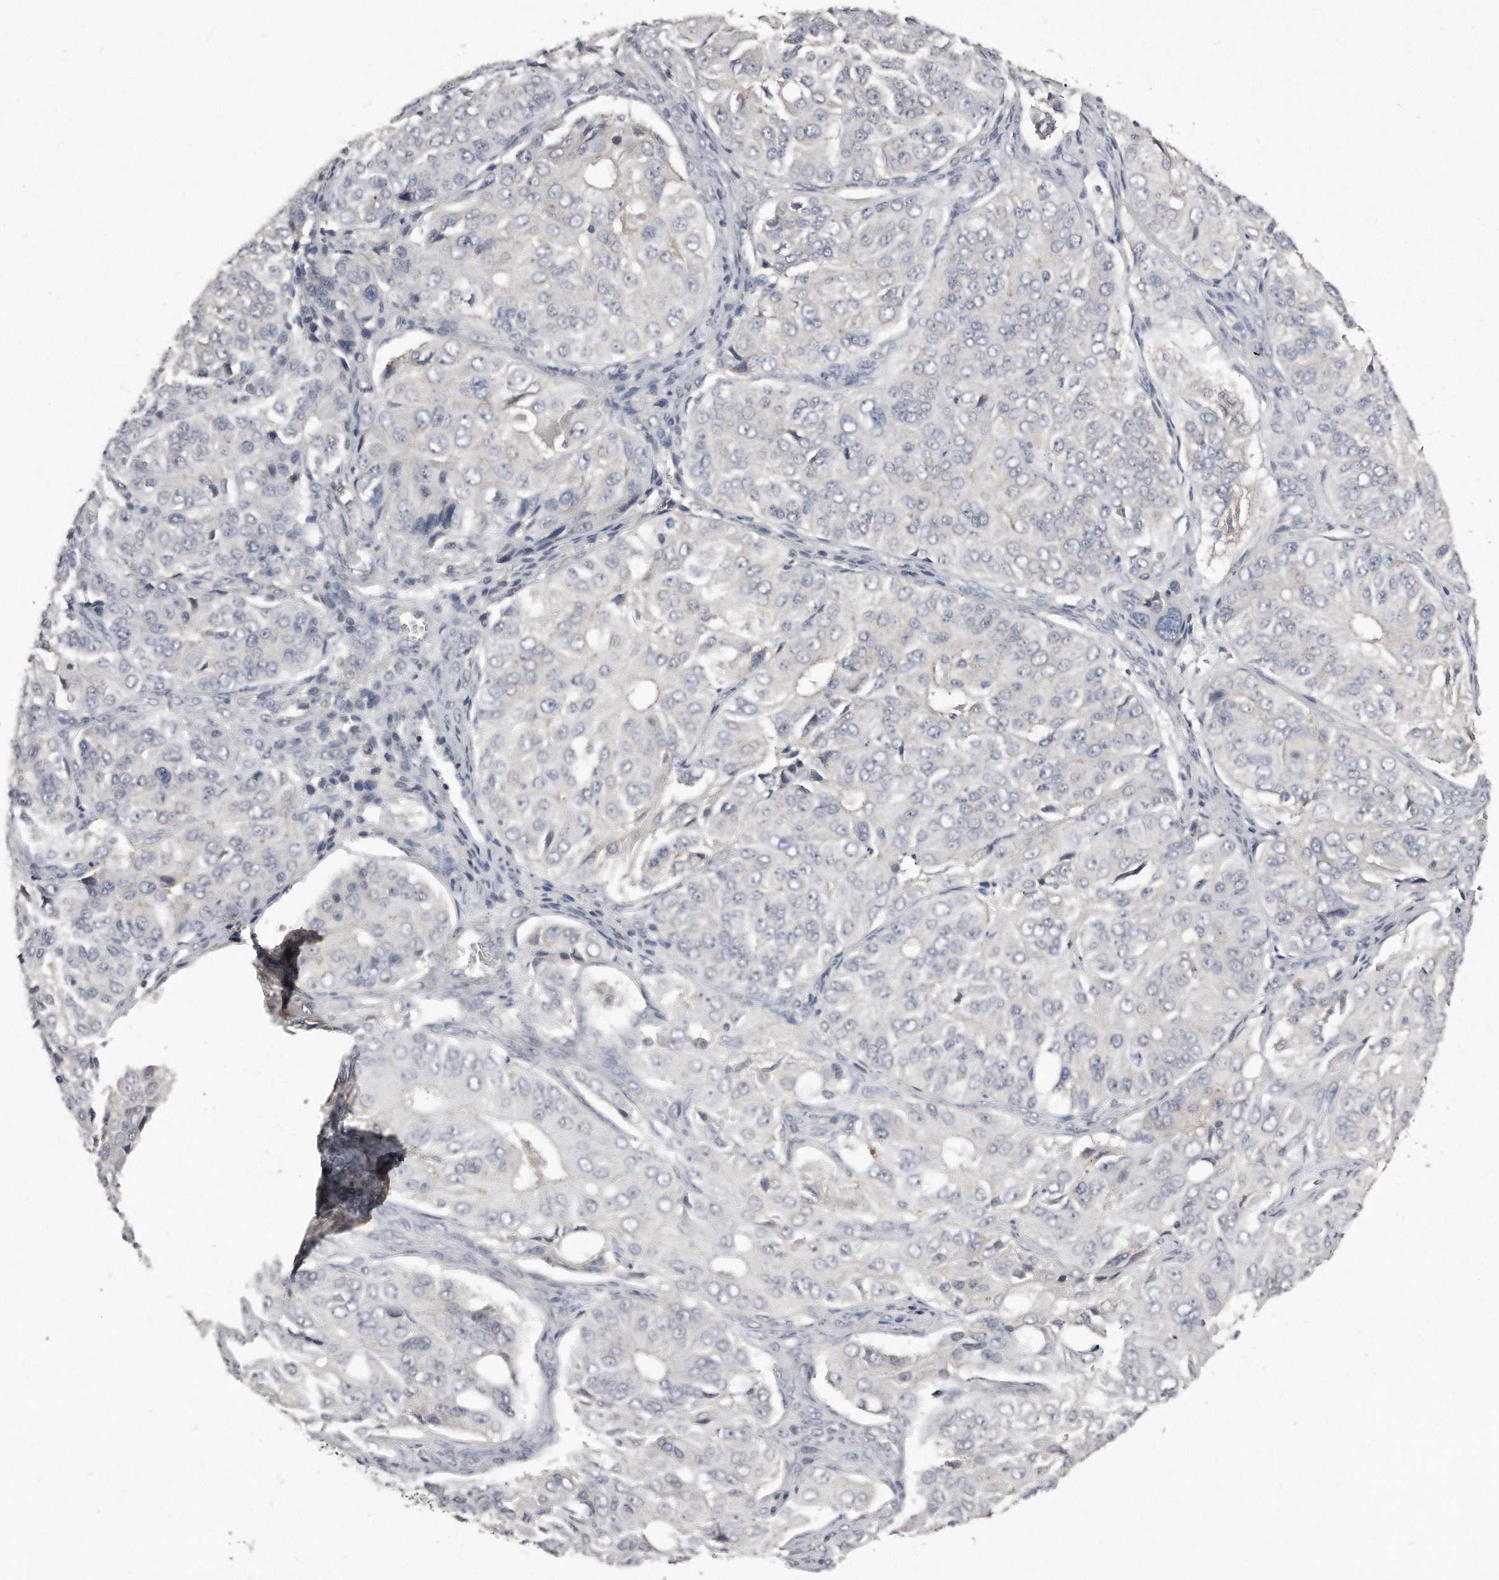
{"staining": {"intensity": "negative", "quantity": "none", "location": "none"}, "tissue": "ovarian cancer", "cell_type": "Tumor cells", "image_type": "cancer", "snomed": [{"axis": "morphology", "description": "Carcinoma, endometroid"}, {"axis": "topography", "description": "Ovary"}], "caption": "An immunohistochemistry micrograph of ovarian endometroid carcinoma is shown. There is no staining in tumor cells of ovarian endometroid carcinoma.", "gene": "LMOD1", "patient": {"sex": "female", "age": 51}}